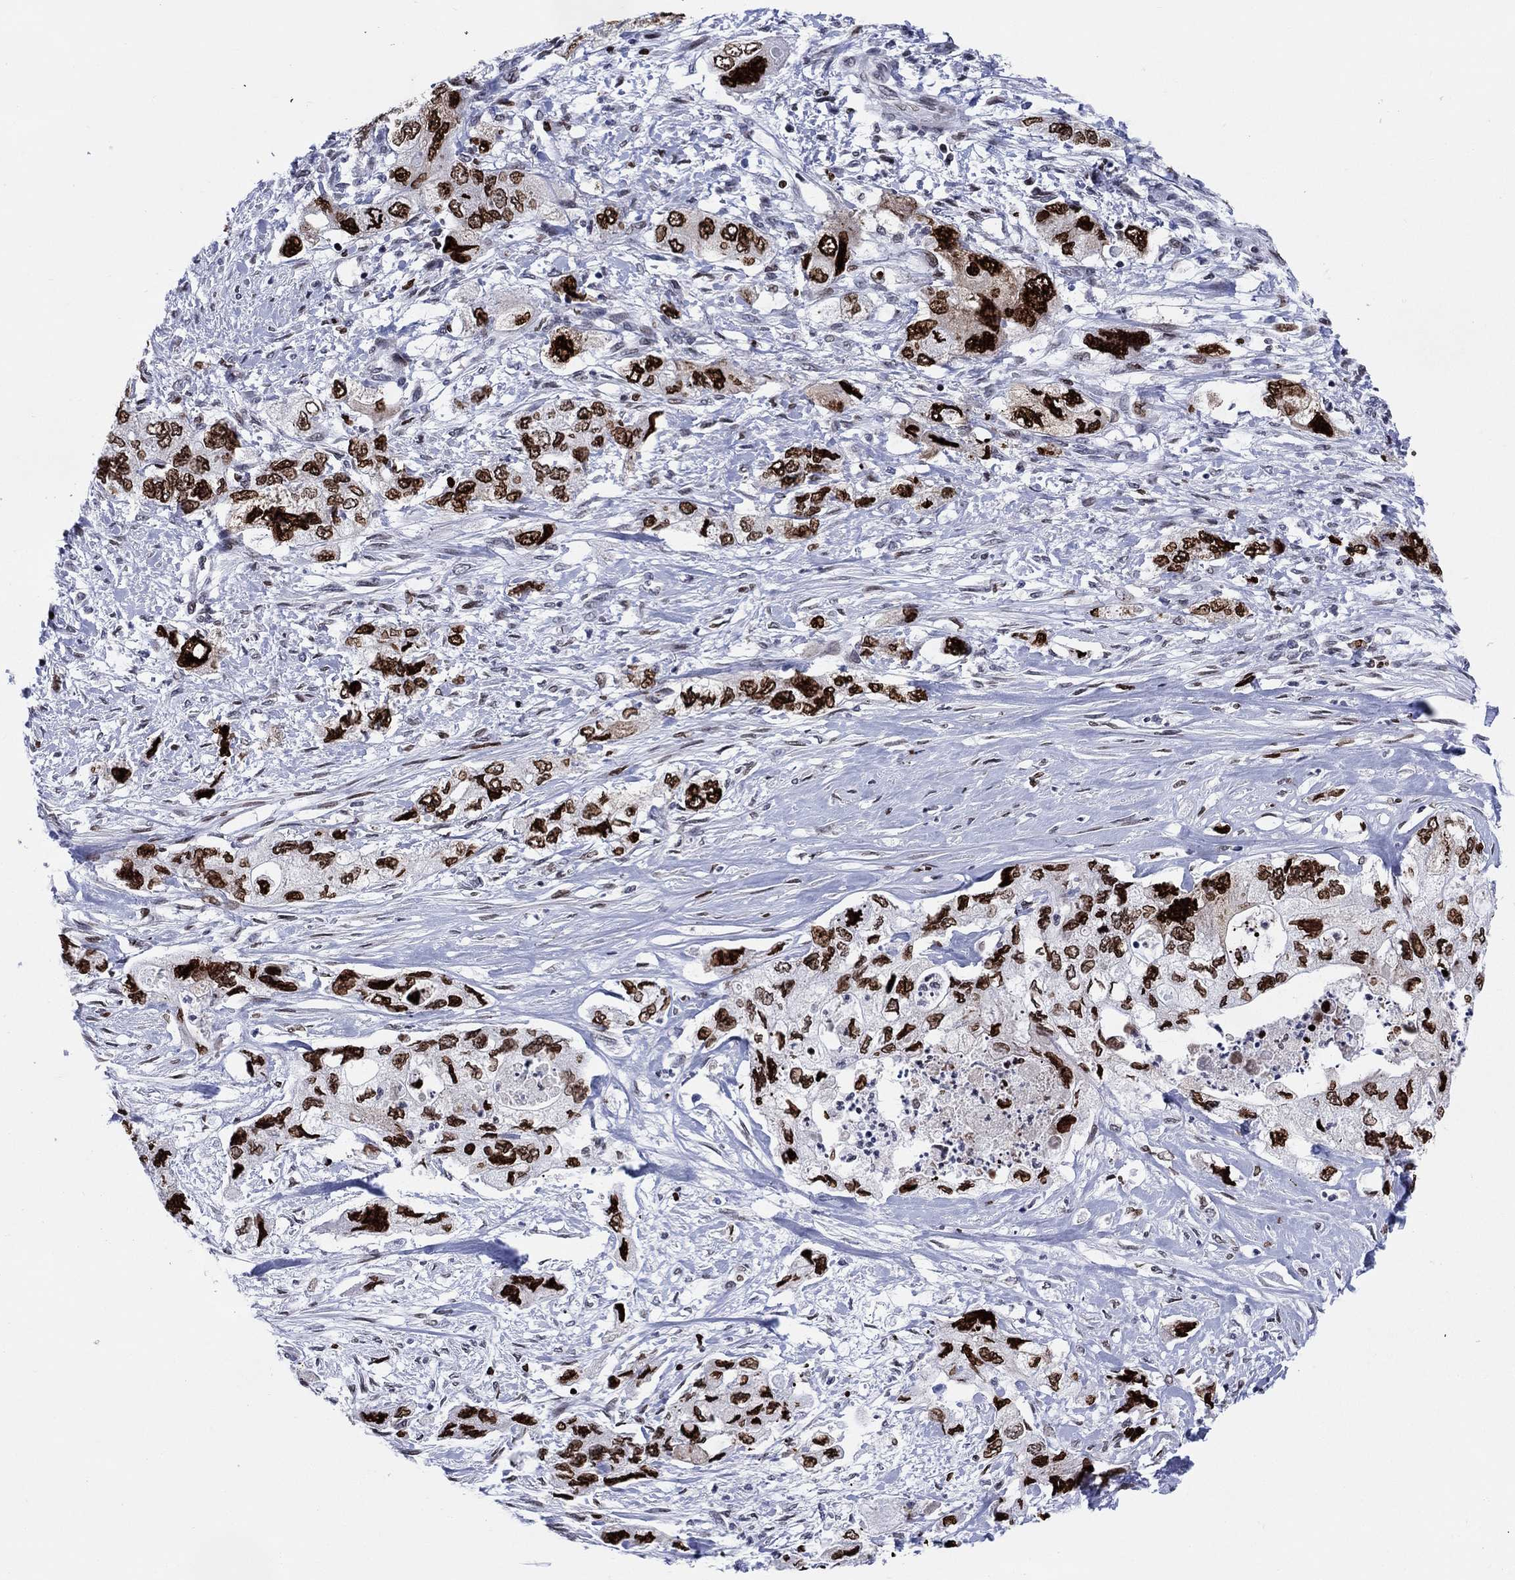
{"staining": {"intensity": "strong", "quantity": ">75%", "location": "nuclear"}, "tissue": "pancreatic cancer", "cell_type": "Tumor cells", "image_type": "cancer", "snomed": [{"axis": "morphology", "description": "Adenocarcinoma, NOS"}, {"axis": "topography", "description": "Pancreas"}], "caption": "The immunohistochemical stain shows strong nuclear staining in tumor cells of pancreatic cancer (adenocarcinoma) tissue.", "gene": "HMGA1", "patient": {"sex": "female", "age": 73}}